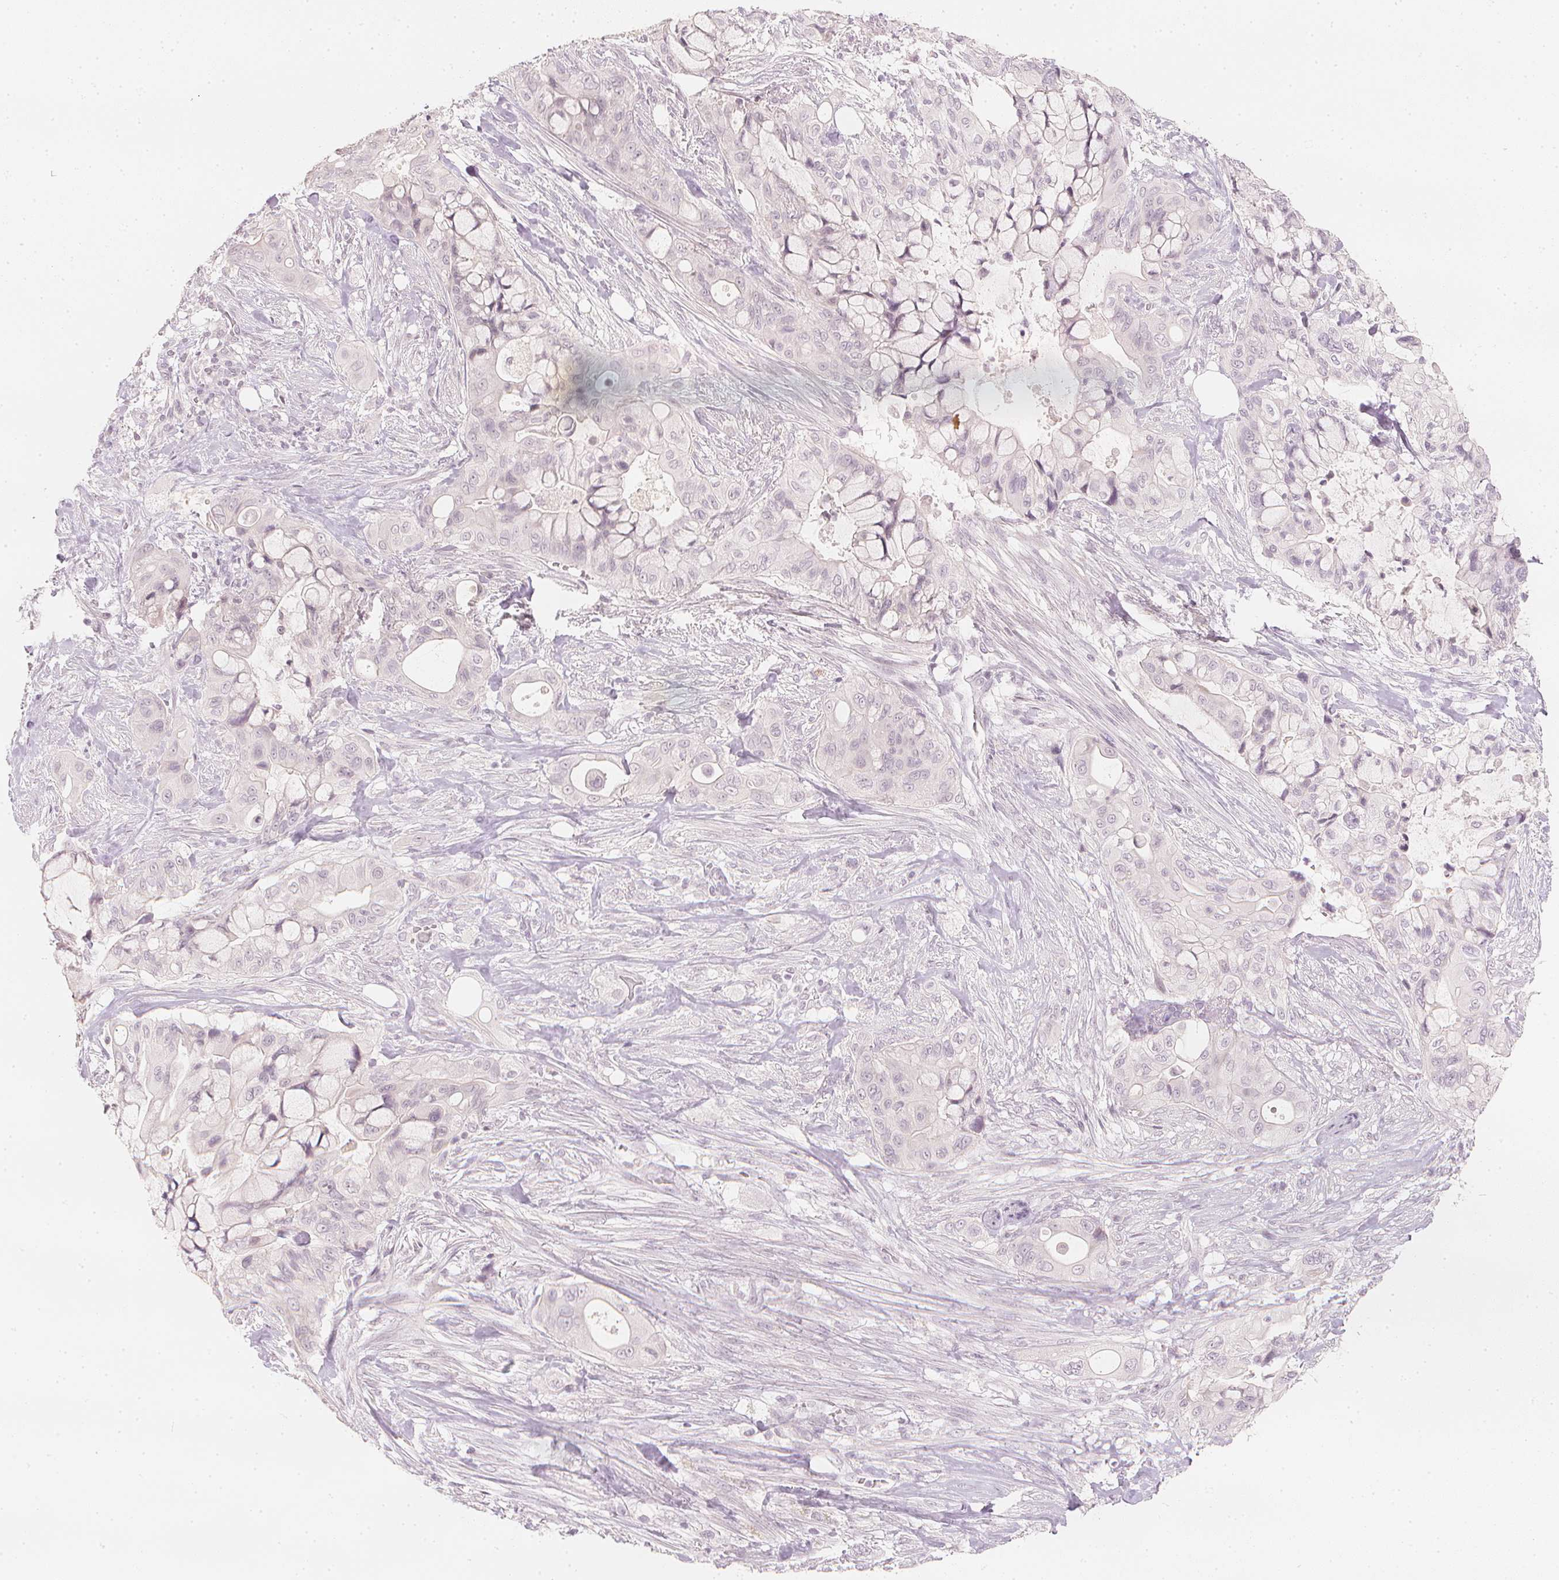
{"staining": {"intensity": "negative", "quantity": "none", "location": "none"}, "tissue": "pancreatic cancer", "cell_type": "Tumor cells", "image_type": "cancer", "snomed": [{"axis": "morphology", "description": "Adenocarcinoma, NOS"}, {"axis": "topography", "description": "Pancreas"}], "caption": "Pancreatic cancer stained for a protein using immunohistochemistry (IHC) reveals no positivity tumor cells.", "gene": "CALB1", "patient": {"sex": "male", "age": 71}}